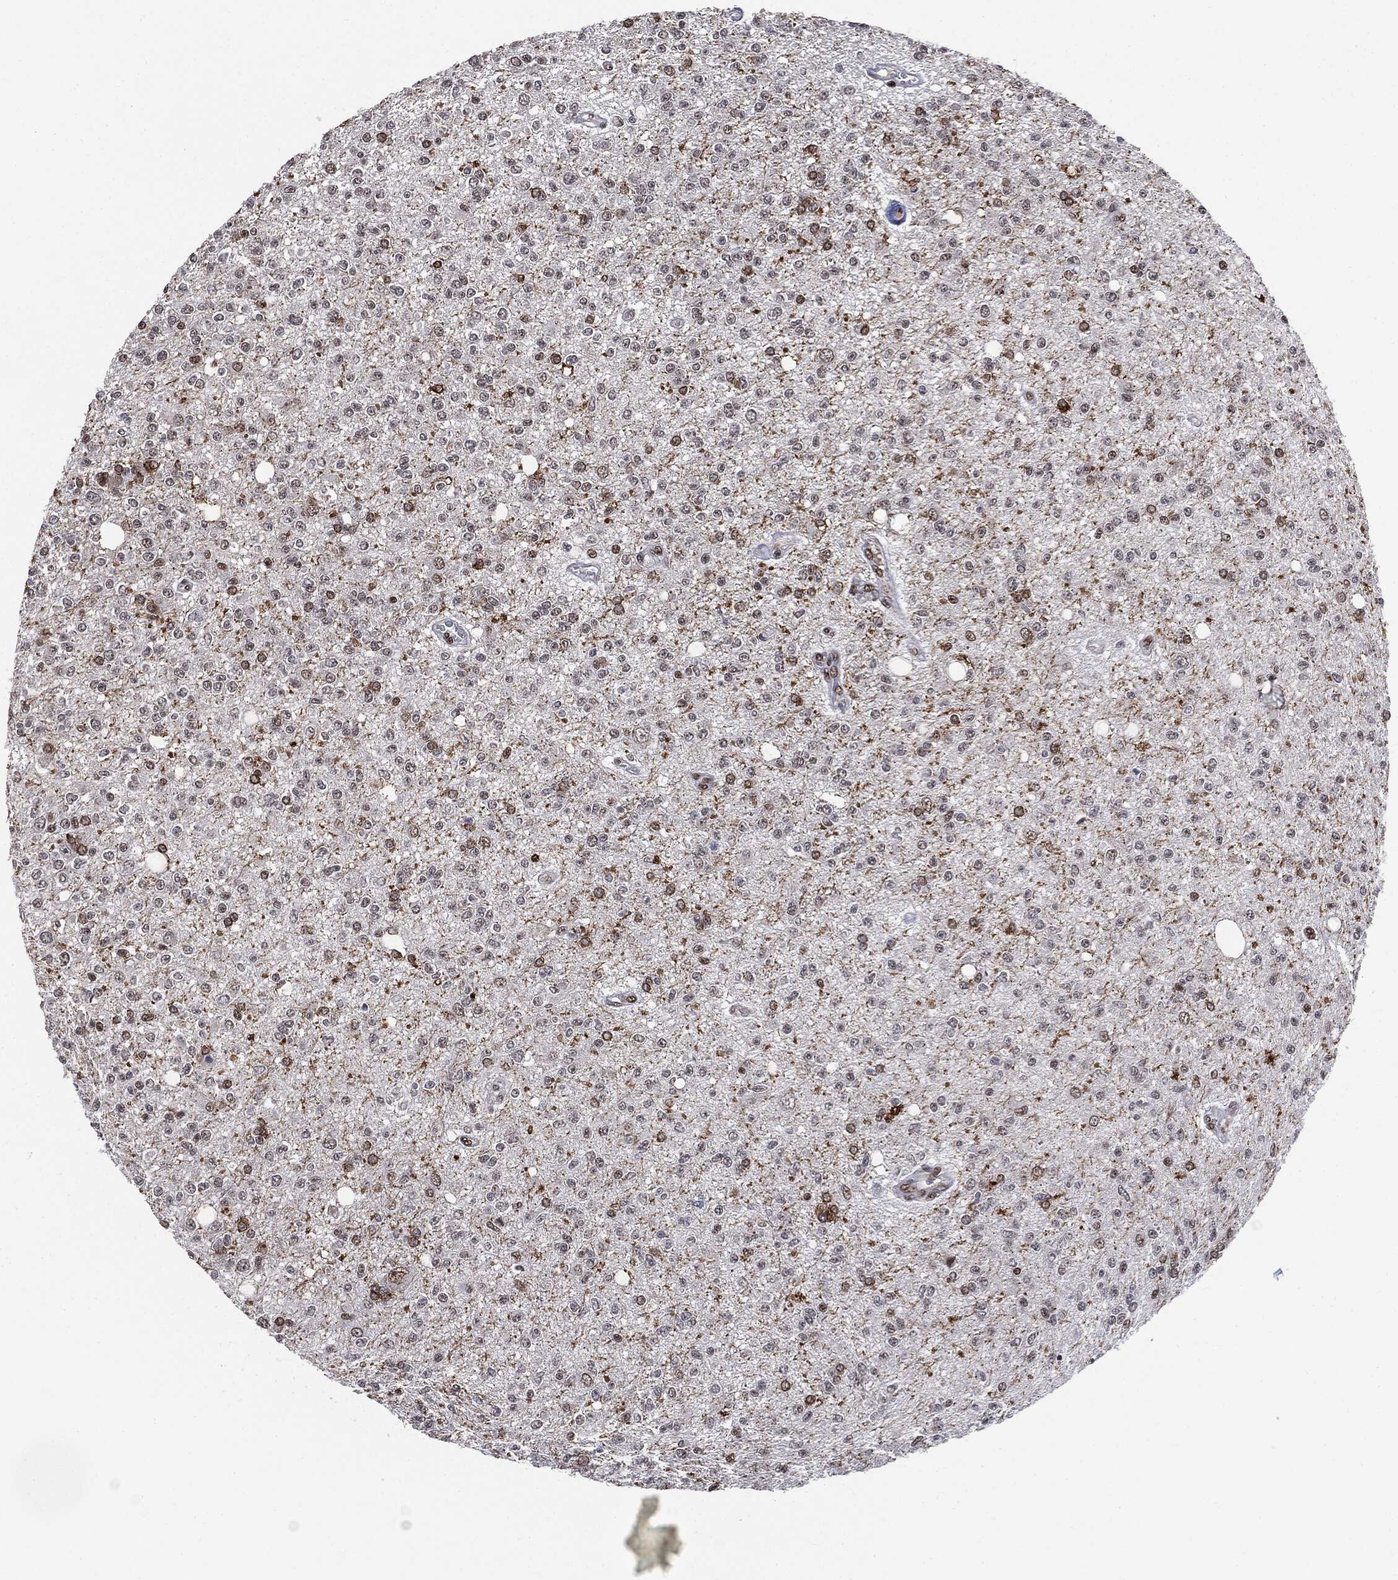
{"staining": {"intensity": "negative", "quantity": "none", "location": "none"}, "tissue": "glioma", "cell_type": "Tumor cells", "image_type": "cancer", "snomed": [{"axis": "morphology", "description": "Glioma, malignant, Low grade"}, {"axis": "topography", "description": "Brain"}], "caption": "Immunohistochemistry (IHC) micrograph of human low-grade glioma (malignant) stained for a protein (brown), which exhibits no expression in tumor cells. Nuclei are stained in blue.", "gene": "DPH2", "patient": {"sex": "male", "age": 67}}